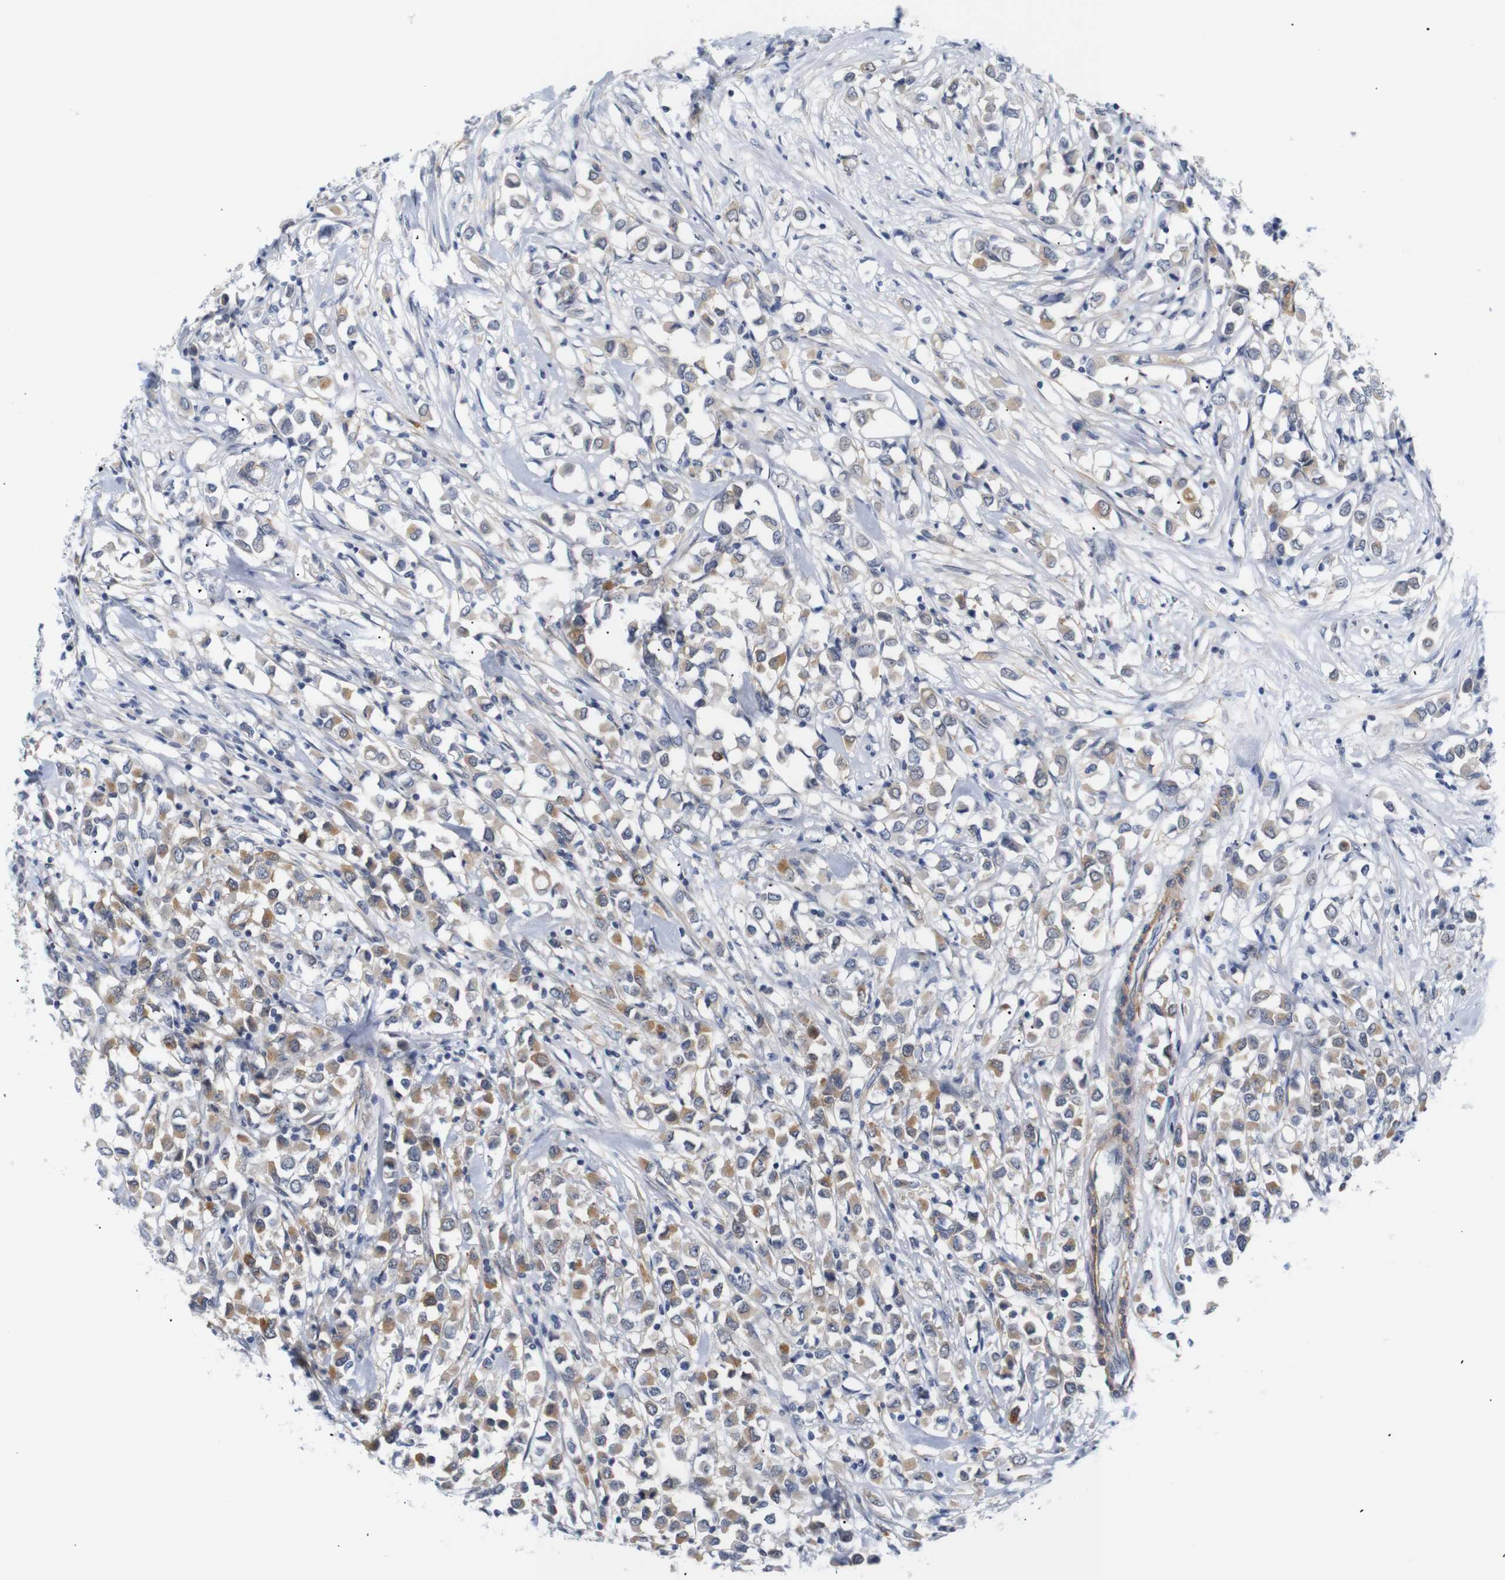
{"staining": {"intensity": "moderate", "quantity": "25%-75%", "location": "cytoplasmic/membranous"}, "tissue": "breast cancer", "cell_type": "Tumor cells", "image_type": "cancer", "snomed": [{"axis": "morphology", "description": "Duct carcinoma"}, {"axis": "topography", "description": "Breast"}], "caption": "Moderate cytoplasmic/membranous positivity for a protein is appreciated in approximately 25%-75% of tumor cells of breast cancer using IHC.", "gene": "STMN3", "patient": {"sex": "female", "age": 61}}